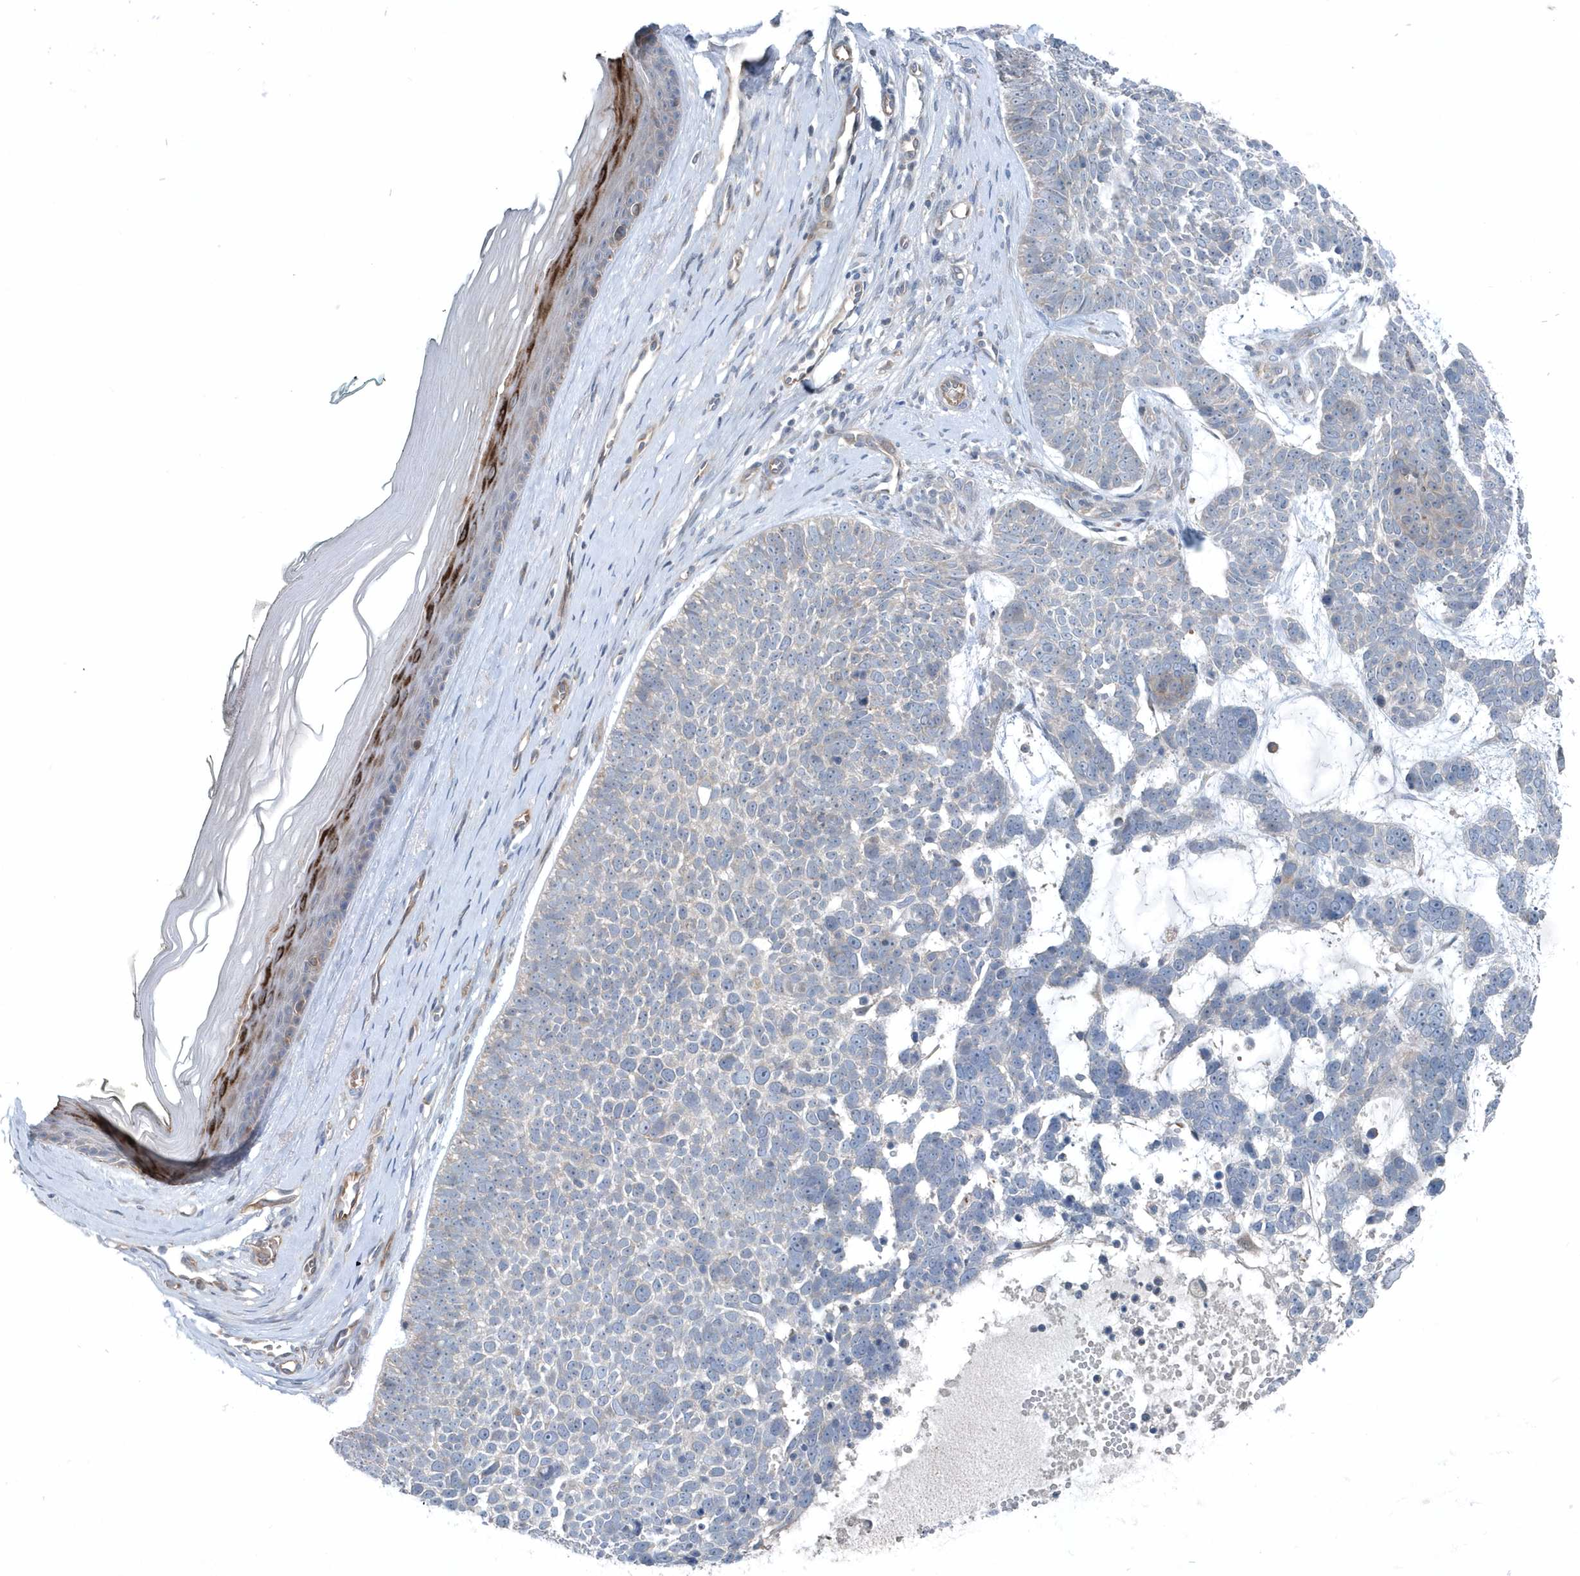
{"staining": {"intensity": "negative", "quantity": "none", "location": "none"}, "tissue": "skin cancer", "cell_type": "Tumor cells", "image_type": "cancer", "snomed": [{"axis": "morphology", "description": "Basal cell carcinoma"}, {"axis": "topography", "description": "Skin"}], "caption": "Skin cancer was stained to show a protein in brown. There is no significant staining in tumor cells. (Stains: DAB (3,3'-diaminobenzidine) immunohistochemistry (IHC) with hematoxylin counter stain, Microscopy: brightfield microscopy at high magnification).", "gene": "MCC", "patient": {"sex": "female", "age": 81}}